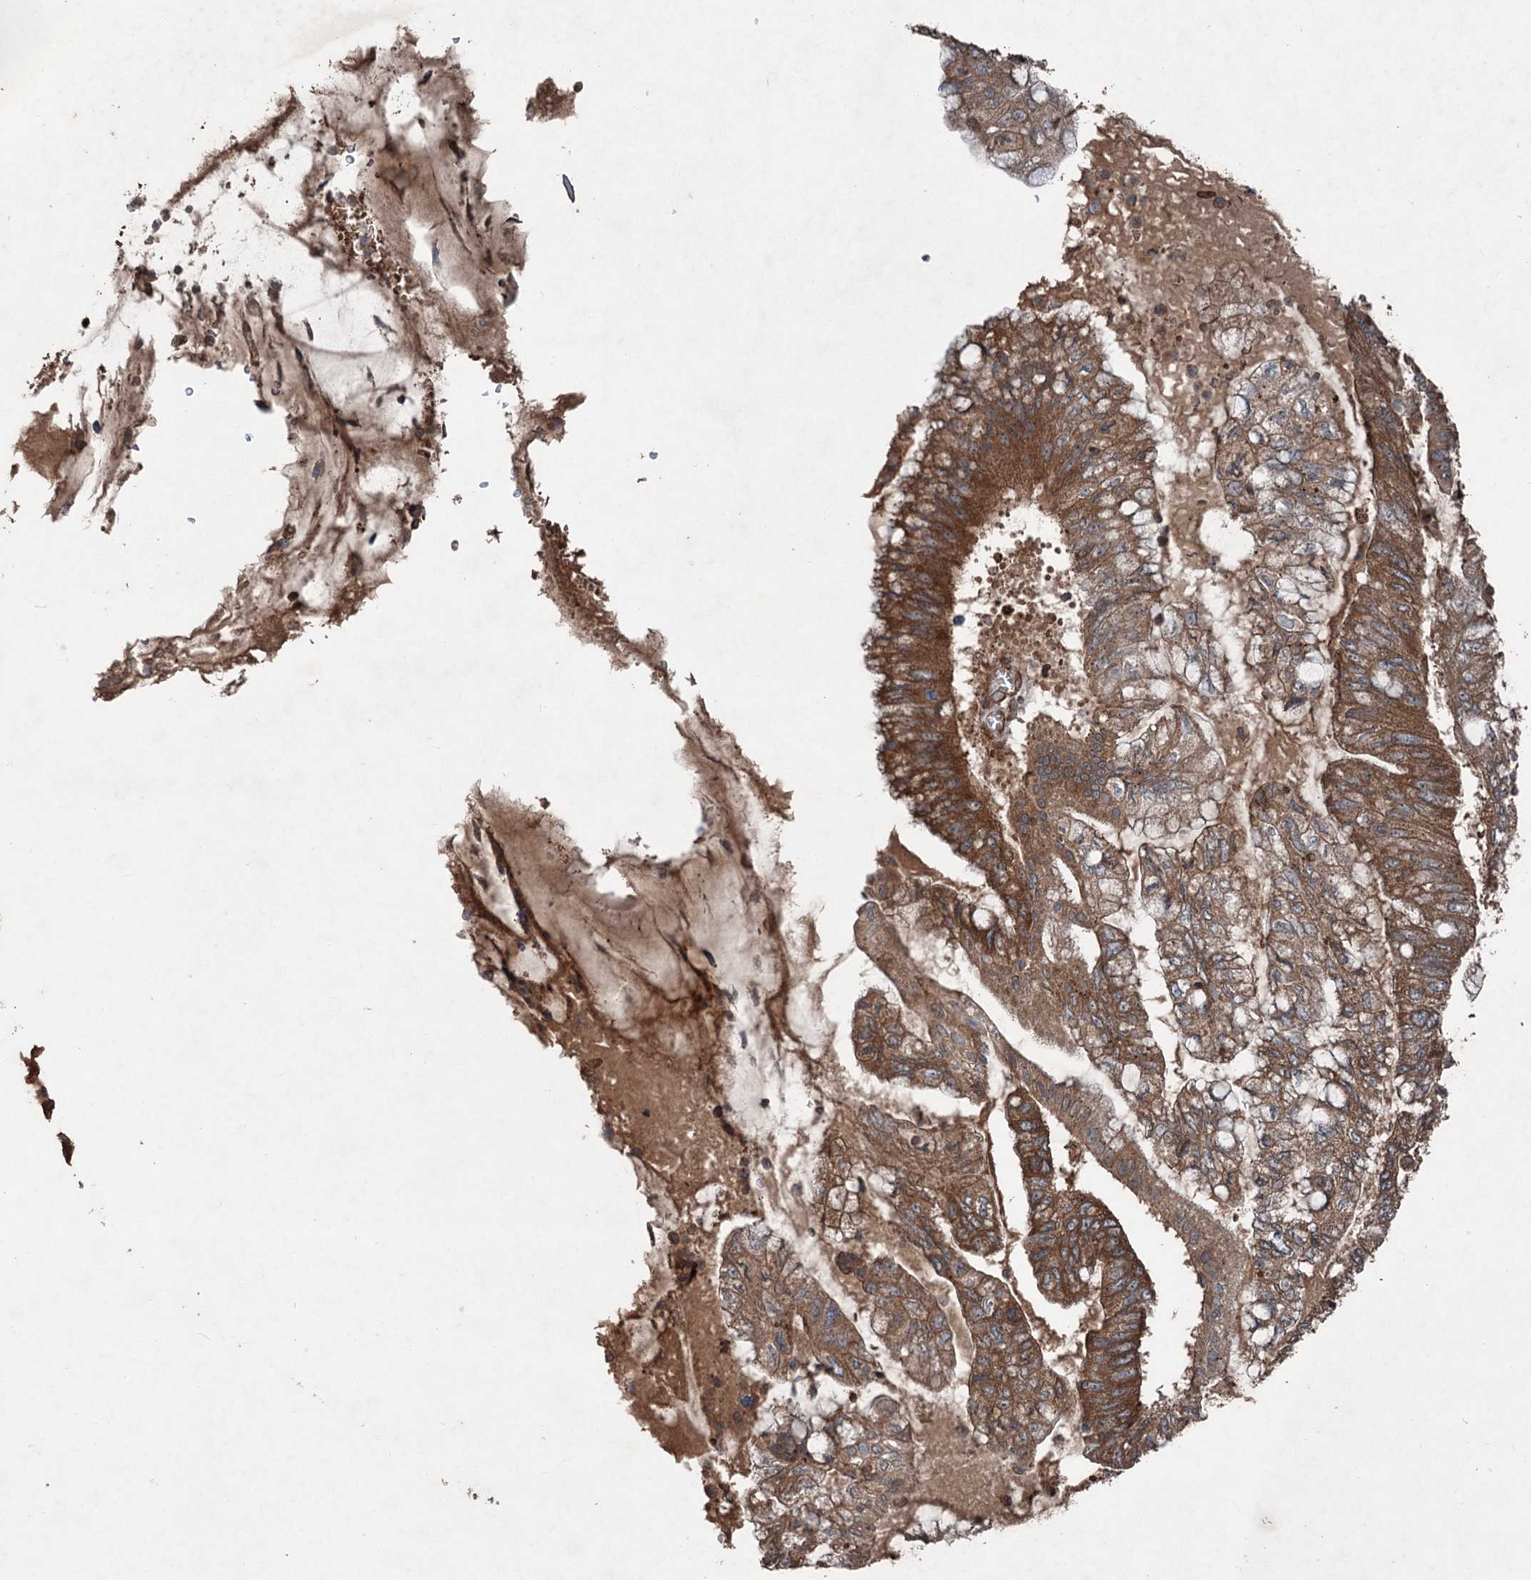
{"staining": {"intensity": "strong", "quantity": ">75%", "location": "cytoplasmic/membranous"}, "tissue": "pancreatic cancer", "cell_type": "Tumor cells", "image_type": "cancer", "snomed": [{"axis": "morphology", "description": "Adenocarcinoma, NOS"}, {"axis": "topography", "description": "Pancreas"}], "caption": "Approximately >75% of tumor cells in human adenocarcinoma (pancreatic) demonstrate strong cytoplasmic/membranous protein expression as visualized by brown immunohistochemical staining.", "gene": "RNF214", "patient": {"sex": "female", "age": 73}}